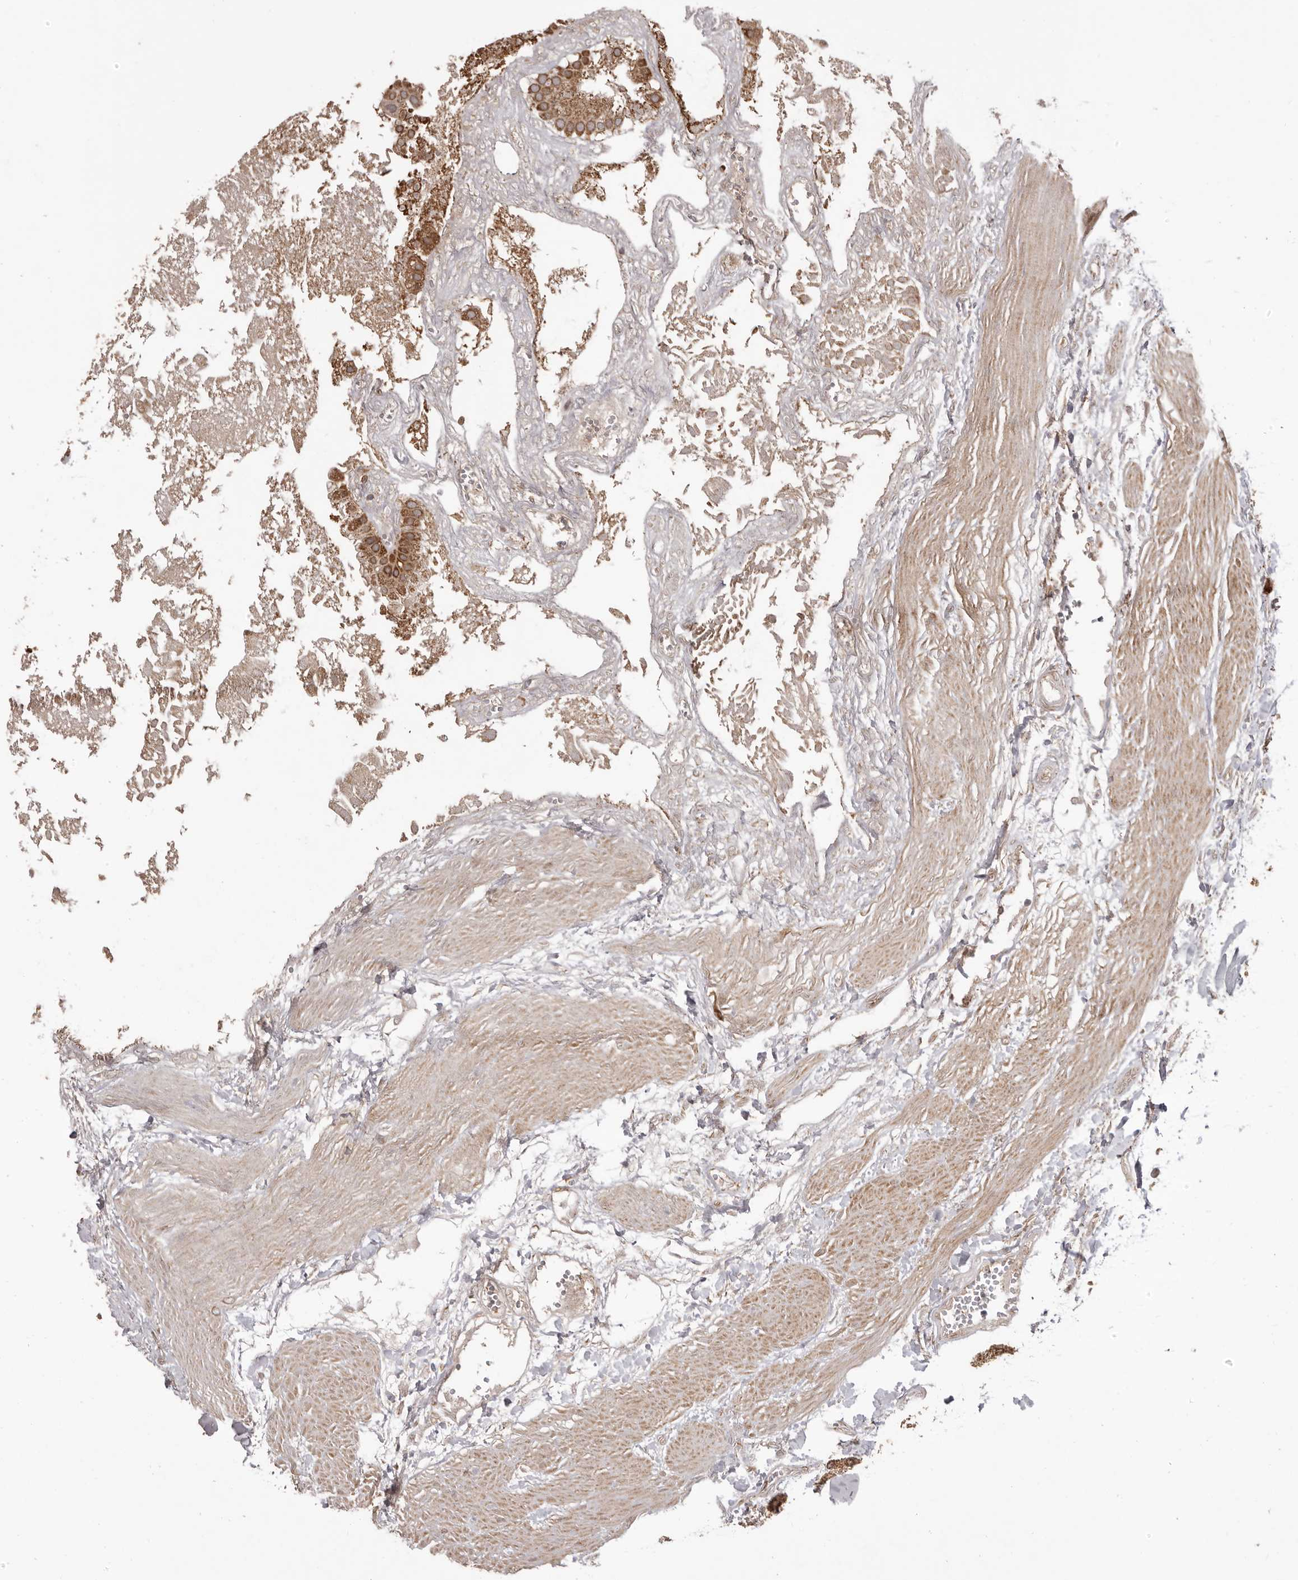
{"staining": {"intensity": "strong", "quantity": ">75%", "location": "cytoplasmic/membranous"}, "tissue": "gallbladder", "cell_type": "Glandular cells", "image_type": "normal", "snomed": [{"axis": "morphology", "description": "Normal tissue, NOS"}, {"axis": "topography", "description": "Gallbladder"}], "caption": "Protein analysis of benign gallbladder shows strong cytoplasmic/membranous staining in approximately >75% of glandular cells.", "gene": "CHRM2", "patient": {"sex": "male", "age": 55}}